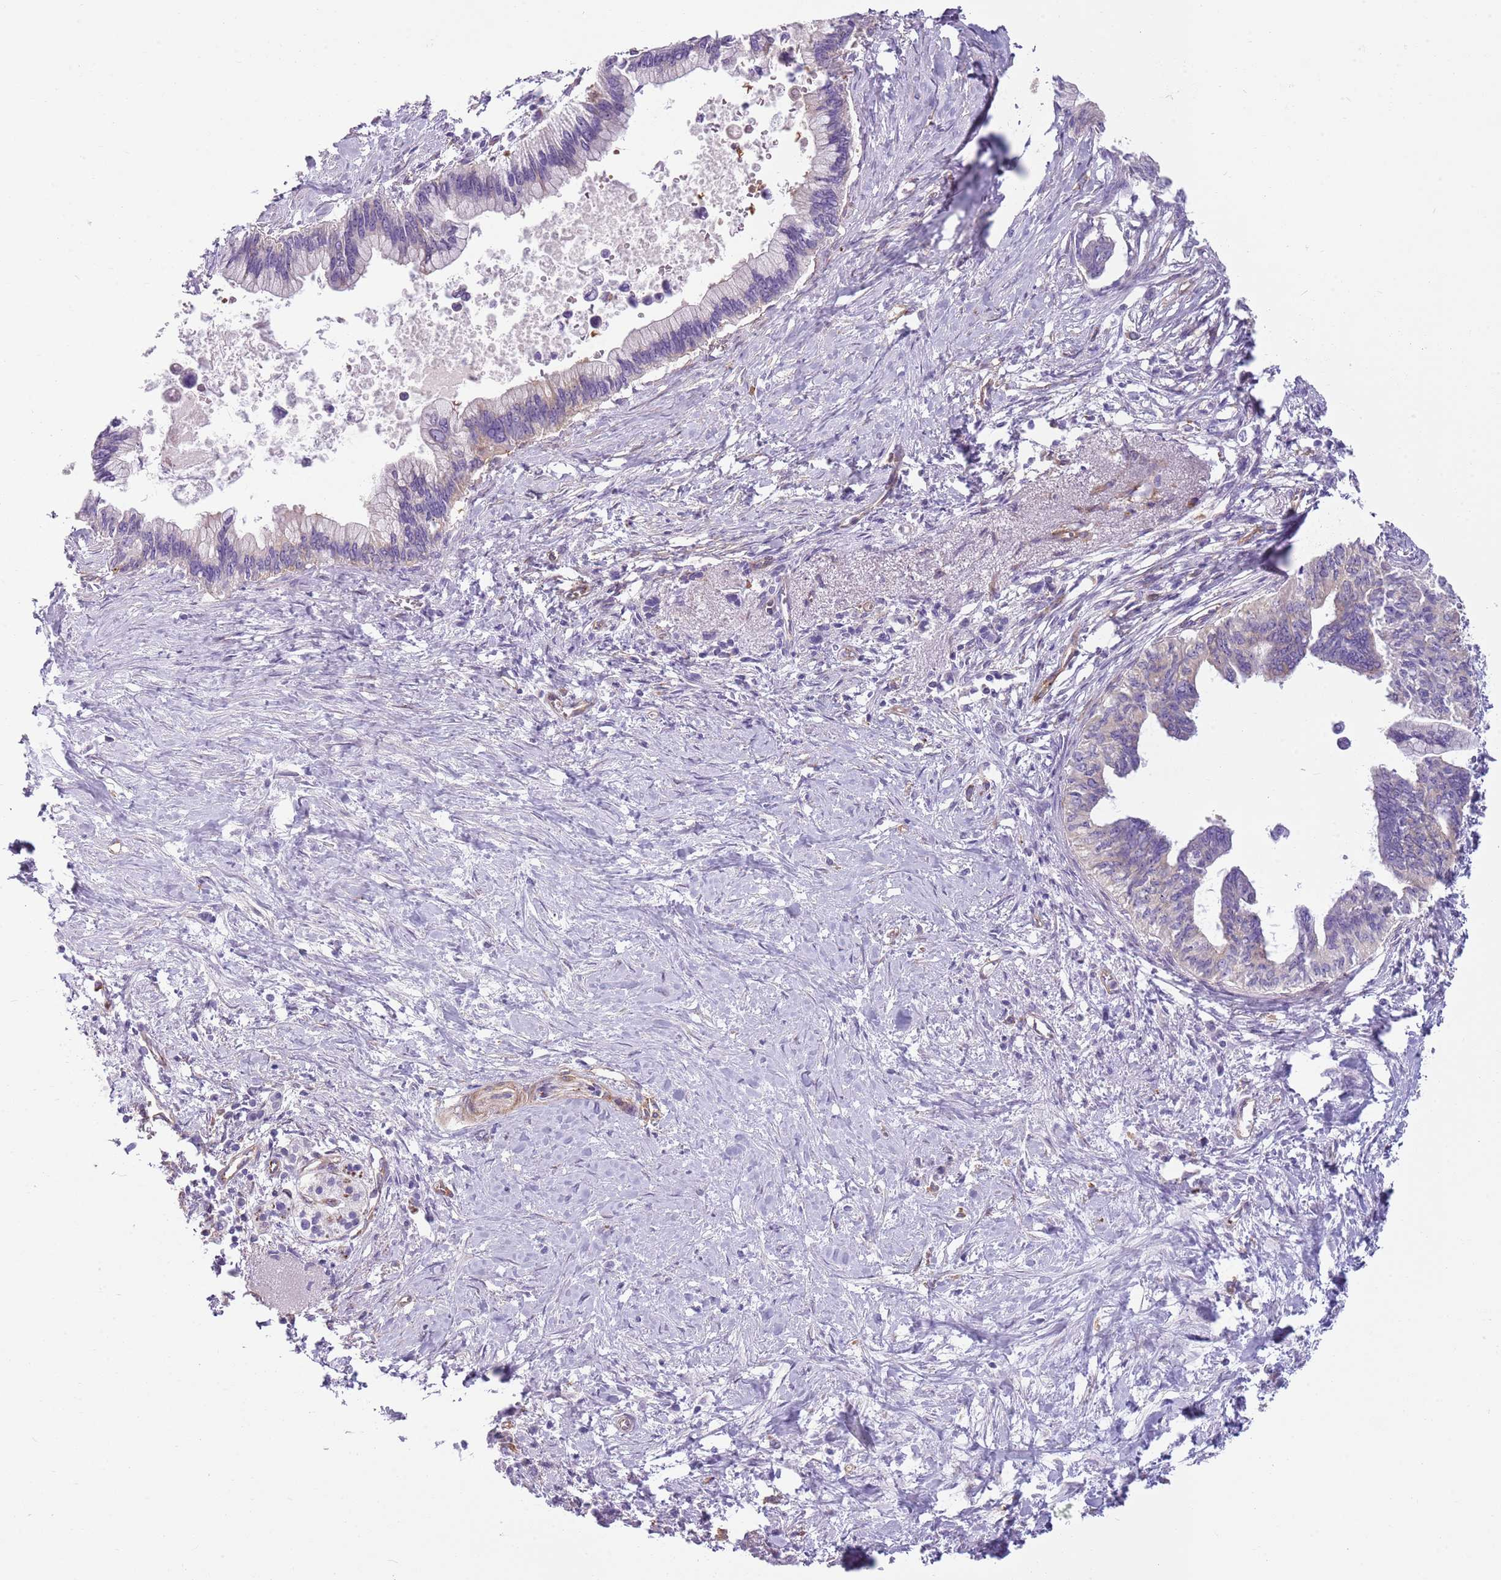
{"staining": {"intensity": "weak", "quantity": "<25%", "location": "cytoplasmic/membranous"}, "tissue": "pancreatic cancer", "cell_type": "Tumor cells", "image_type": "cancer", "snomed": [{"axis": "morphology", "description": "Adenocarcinoma, NOS"}, {"axis": "topography", "description": "Pancreas"}], "caption": "An IHC histopathology image of pancreatic cancer is shown. There is no staining in tumor cells of pancreatic cancer.", "gene": "SNX1", "patient": {"sex": "female", "age": 83}}